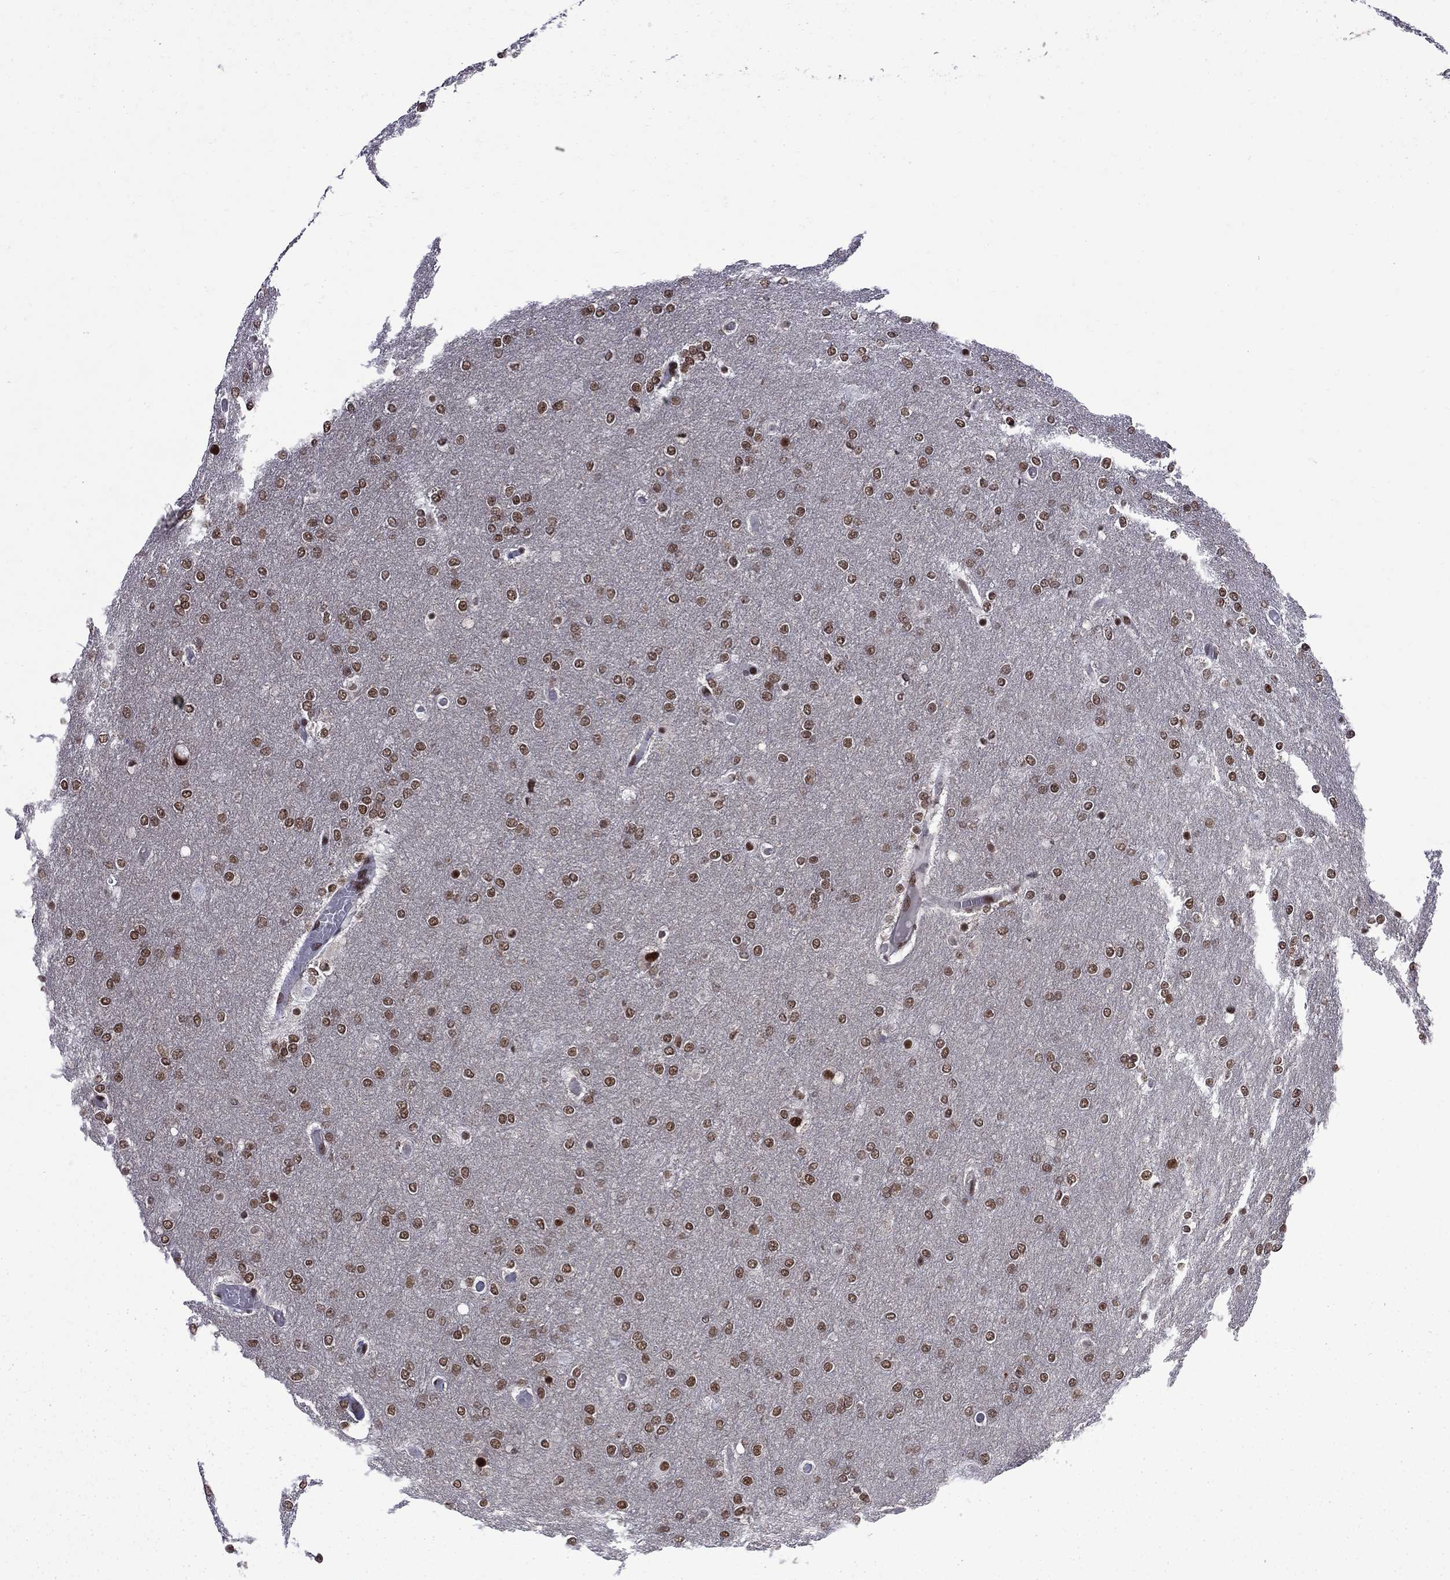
{"staining": {"intensity": "strong", "quantity": "25%-75%", "location": "nuclear"}, "tissue": "glioma", "cell_type": "Tumor cells", "image_type": "cancer", "snomed": [{"axis": "morphology", "description": "Glioma, malignant, High grade"}, {"axis": "topography", "description": "Brain"}], "caption": "Strong nuclear expression is seen in about 25%-75% of tumor cells in glioma.", "gene": "MED25", "patient": {"sex": "female", "age": 61}}